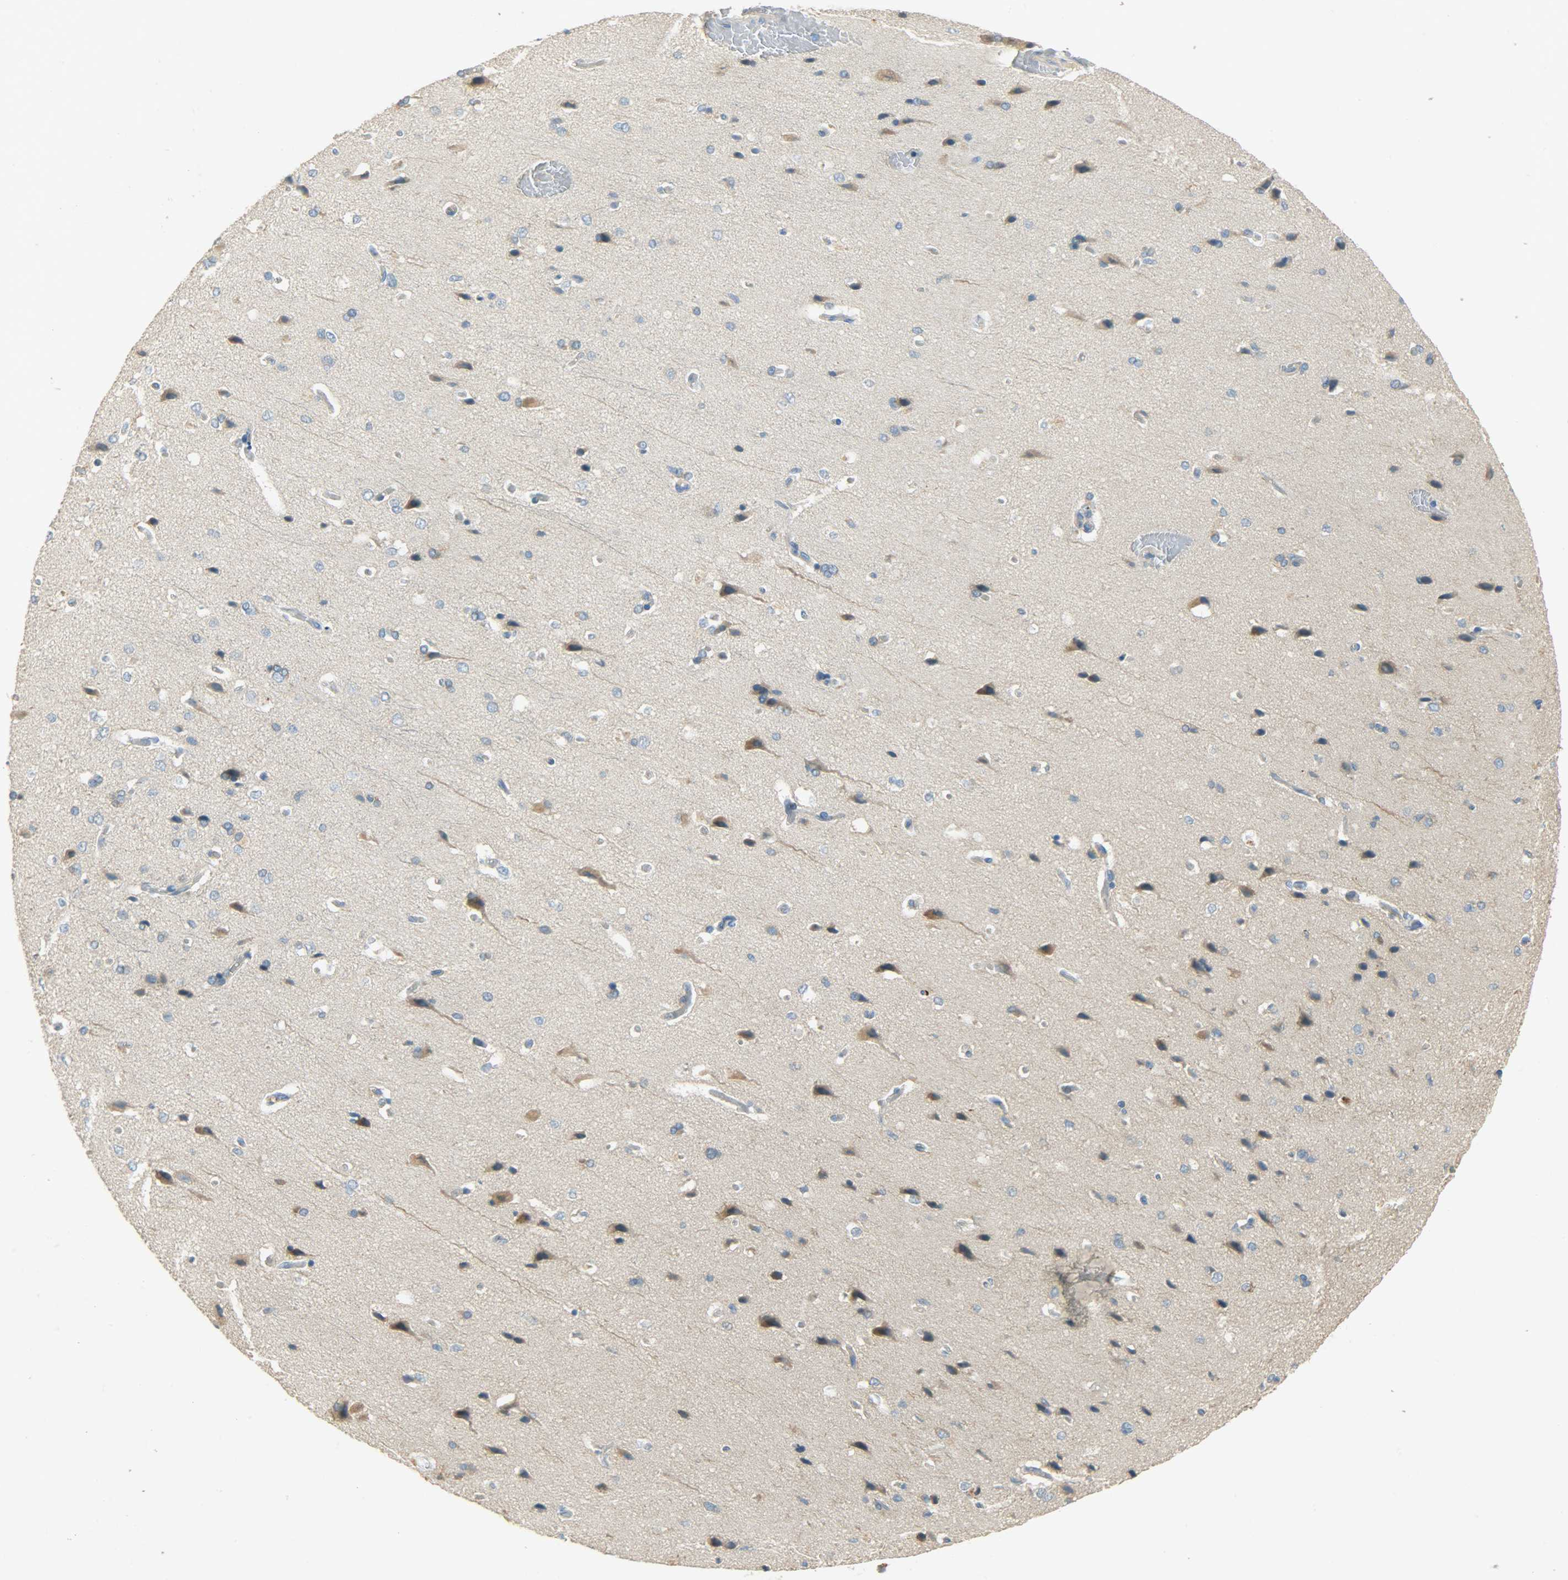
{"staining": {"intensity": "negative", "quantity": "none", "location": "none"}, "tissue": "cerebral cortex", "cell_type": "Endothelial cells", "image_type": "normal", "snomed": [{"axis": "morphology", "description": "Normal tissue, NOS"}, {"axis": "topography", "description": "Cerebral cortex"}], "caption": "A high-resolution histopathology image shows immunohistochemistry staining of benign cerebral cortex, which displays no significant expression in endothelial cells. (DAB (3,3'-diaminobenzidine) immunohistochemistry (IHC) visualized using brightfield microscopy, high magnification).", "gene": "DSG2", "patient": {"sex": "male", "age": 62}}